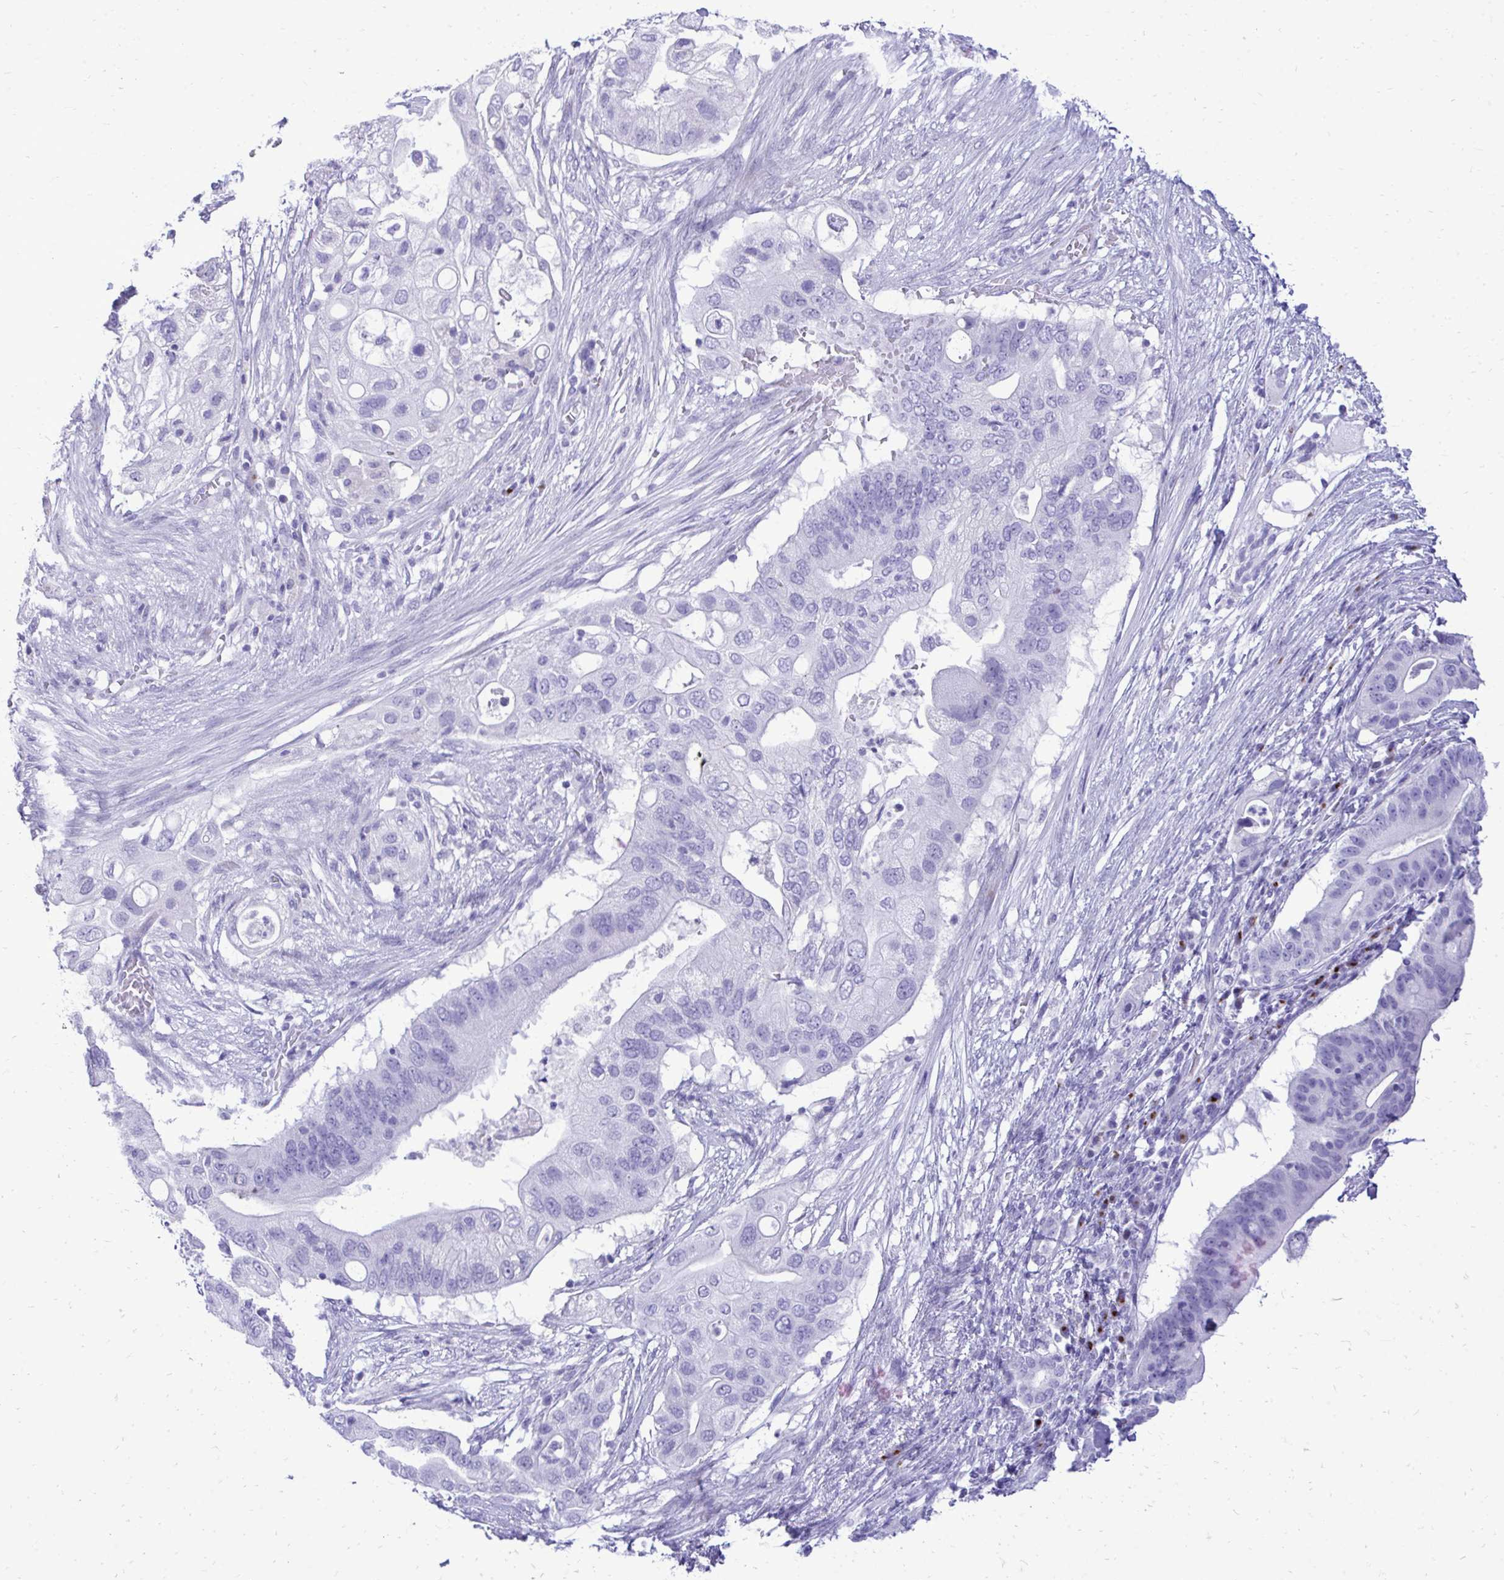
{"staining": {"intensity": "negative", "quantity": "none", "location": "none"}, "tissue": "pancreatic cancer", "cell_type": "Tumor cells", "image_type": "cancer", "snomed": [{"axis": "morphology", "description": "Adenocarcinoma, NOS"}, {"axis": "topography", "description": "Pancreas"}], "caption": "Immunohistochemical staining of human pancreatic adenocarcinoma exhibits no significant staining in tumor cells.", "gene": "ANKDD1B", "patient": {"sex": "female", "age": 72}}